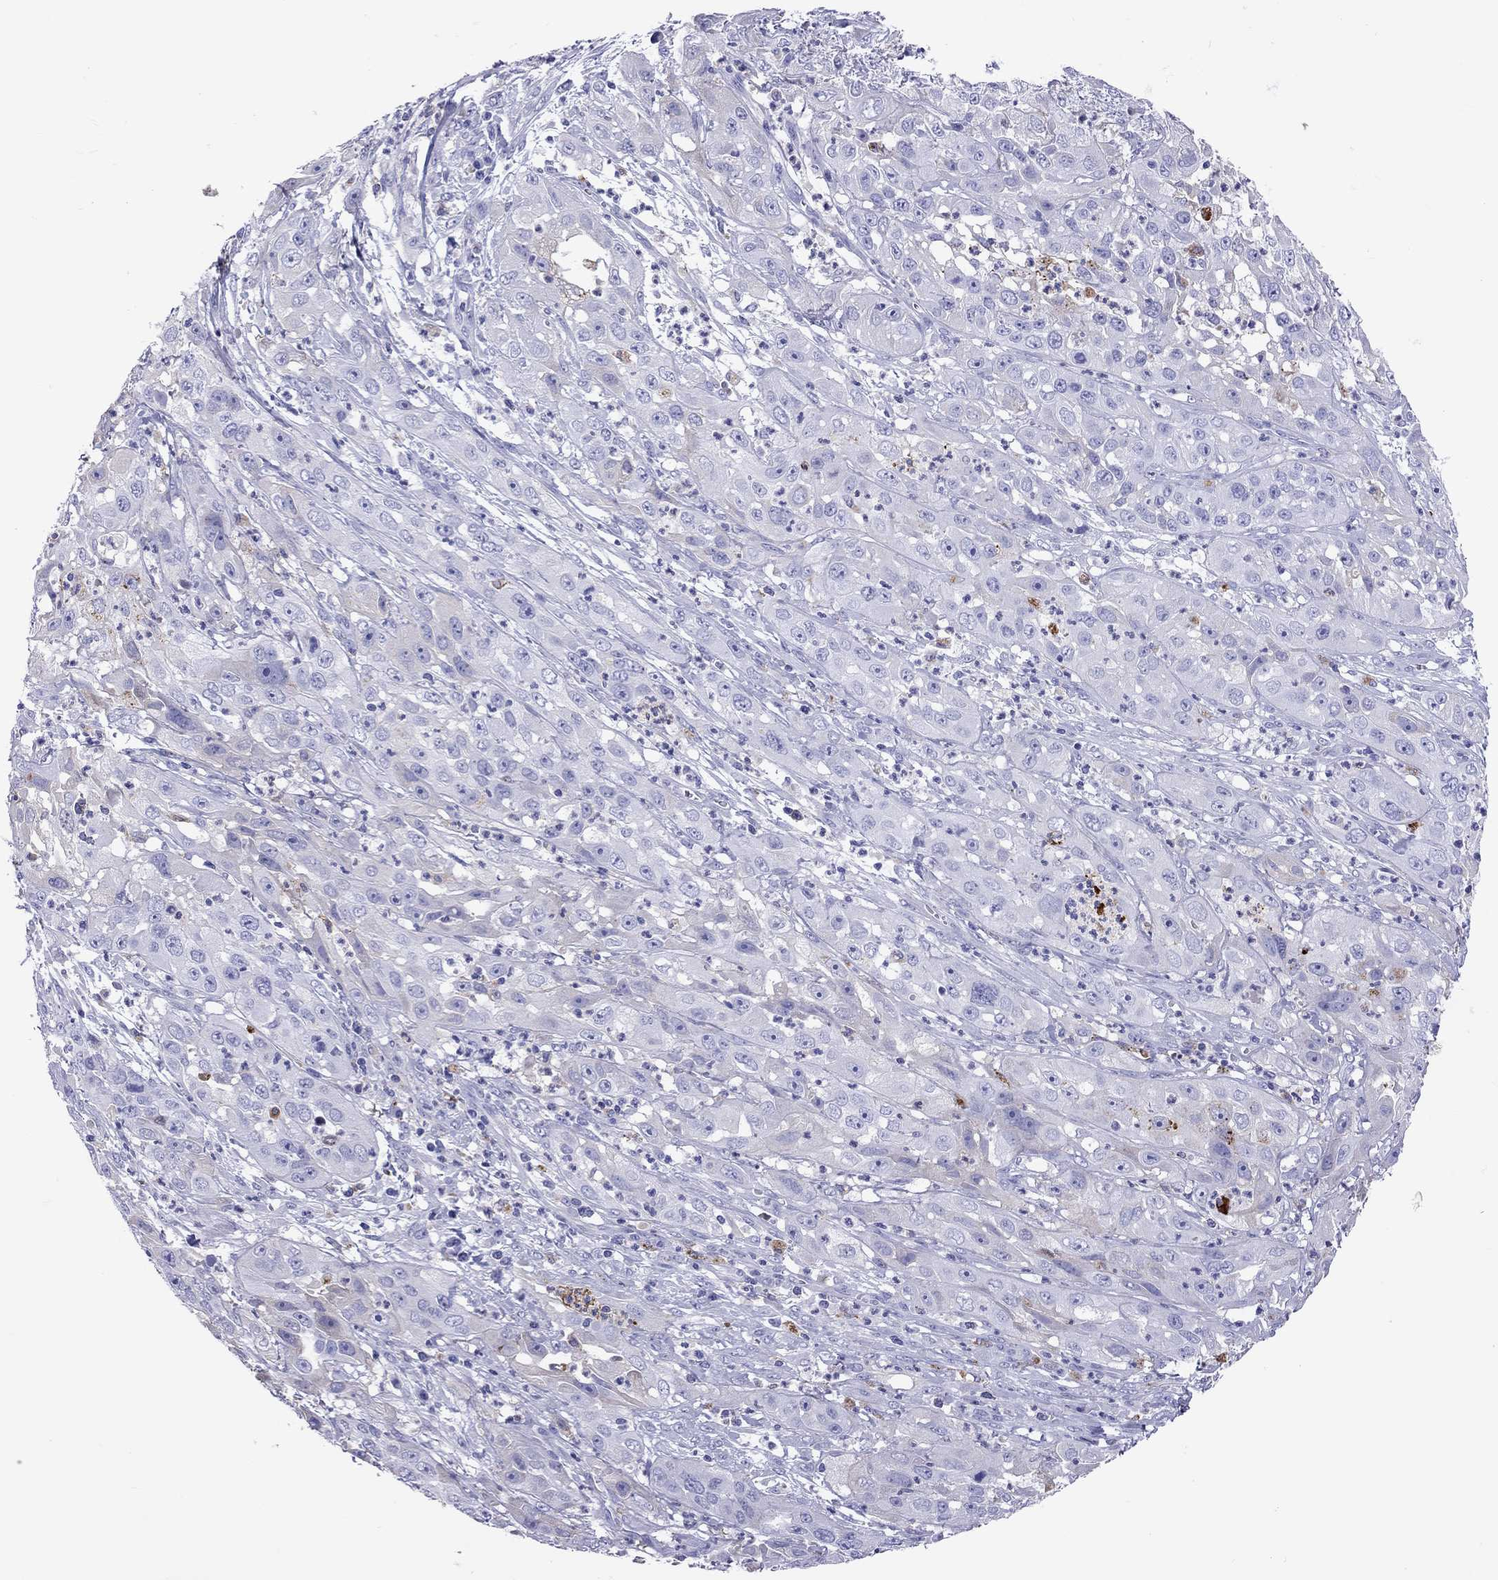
{"staining": {"intensity": "negative", "quantity": "none", "location": "none"}, "tissue": "cervical cancer", "cell_type": "Tumor cells", "image_type": "cancer", "snomed": [{"axis": "morphology", "description": "Squamous cell carcinoma, NOS"}, {"axis": "topography", "description": "Cervix"}], "caption": "Tumor cells show no significant protein positivity in cervical cancer.", "gene": "SERPINA3", "patient": {"sex": "female", "age": 32}}